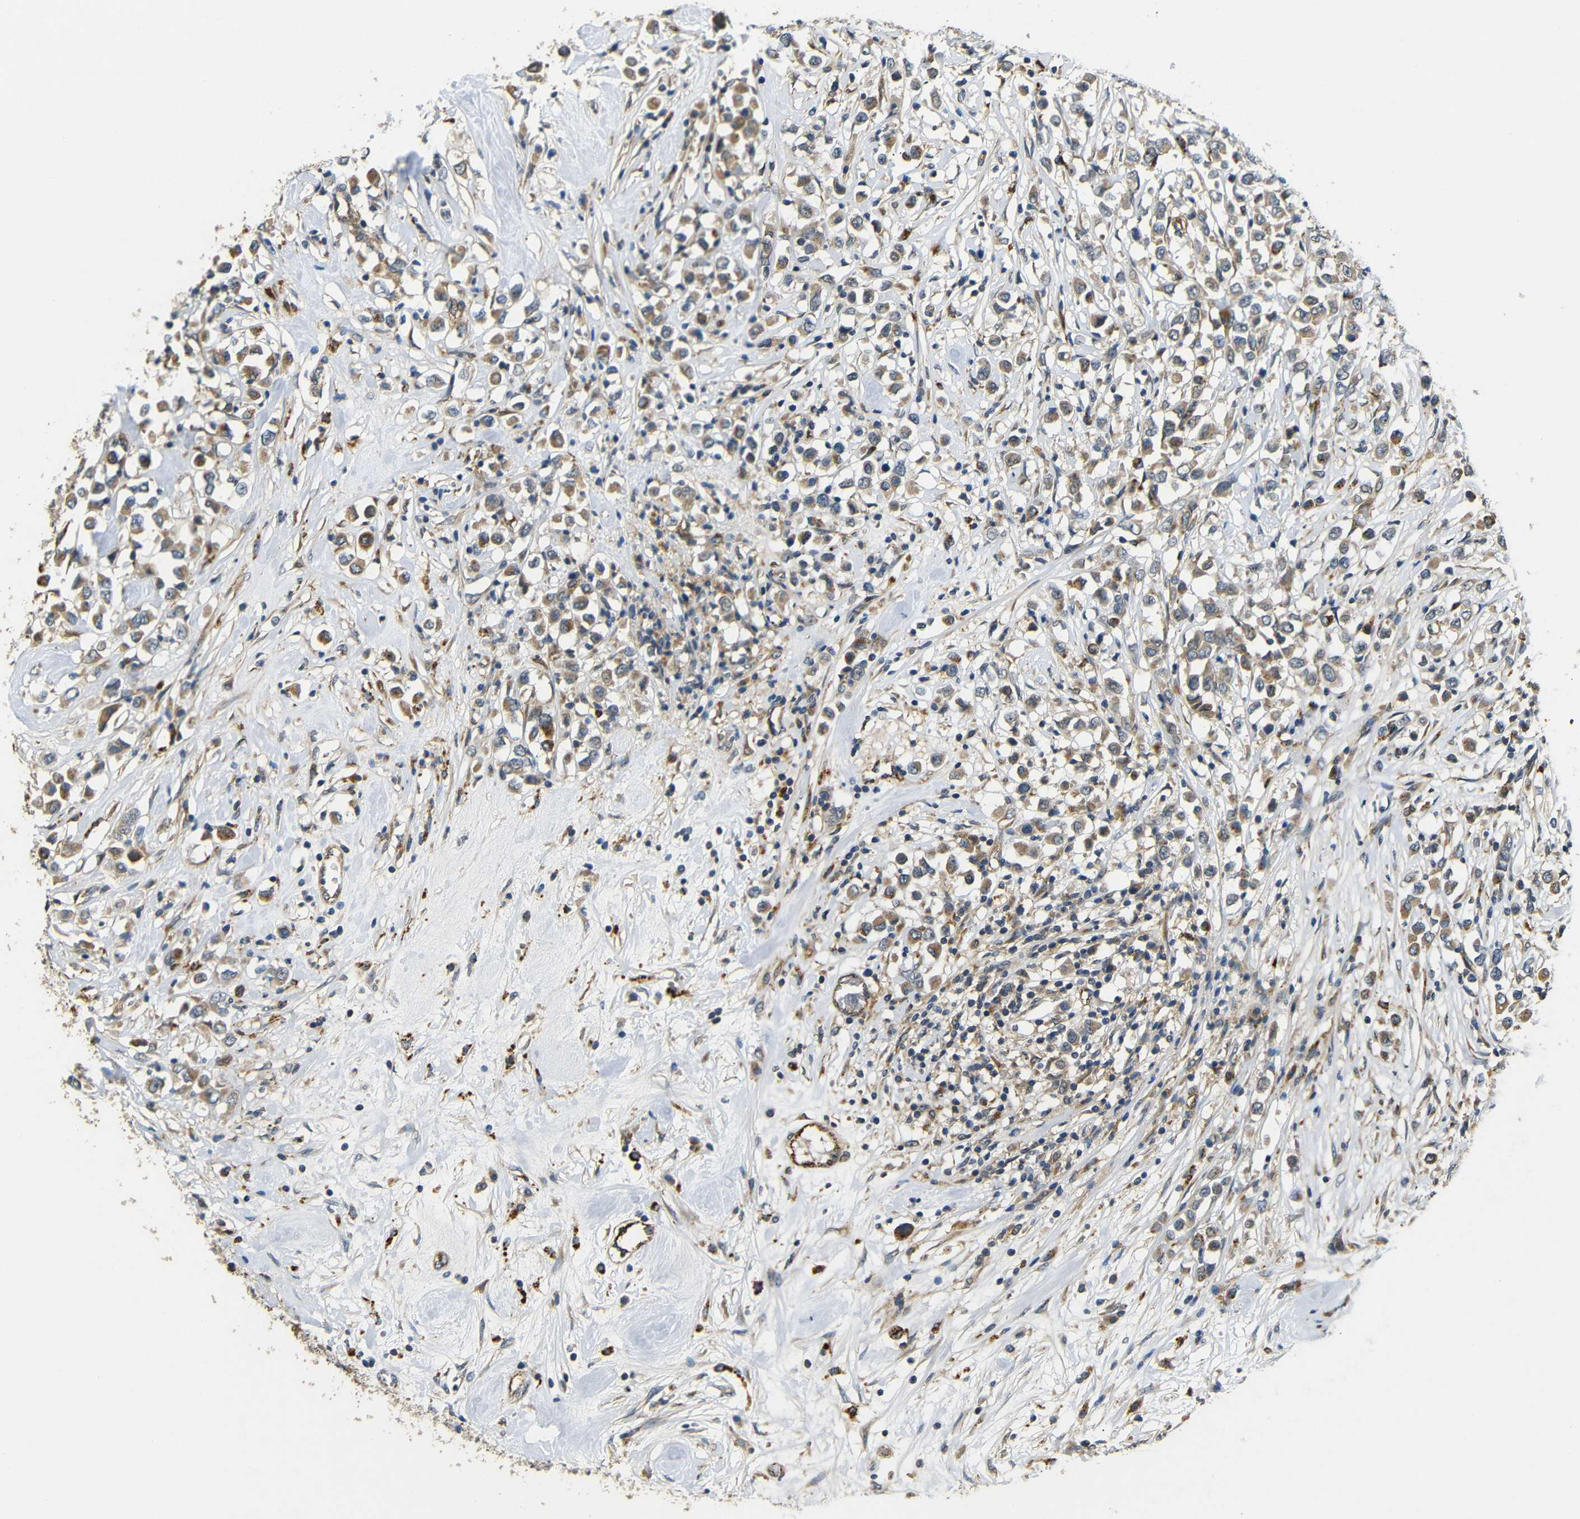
{"staining": {"intensity": "moderate", "quantity": ">75%", "location": "cytoplasmic/membranous"}, "tissue": "breast cancer", "cell_type": "Tumor cells", "image_type": "cancer", "snomed": [{"axis": "morphology", "description": "Duct carcinoma"}, {"axis": "topography", "description": "Breast"}], "caption": "Immunohistochemical staining of invasive ductal carcinoma (breast) reveals medium levels of moderate cytoplasmic/membranous protein staining in approximately >75% of tumor cells. (Brightfield microscopy of DAB IHC at high magnification).", "gene": "ATP7A", "patient": {"sex": "female", "age": 61}}